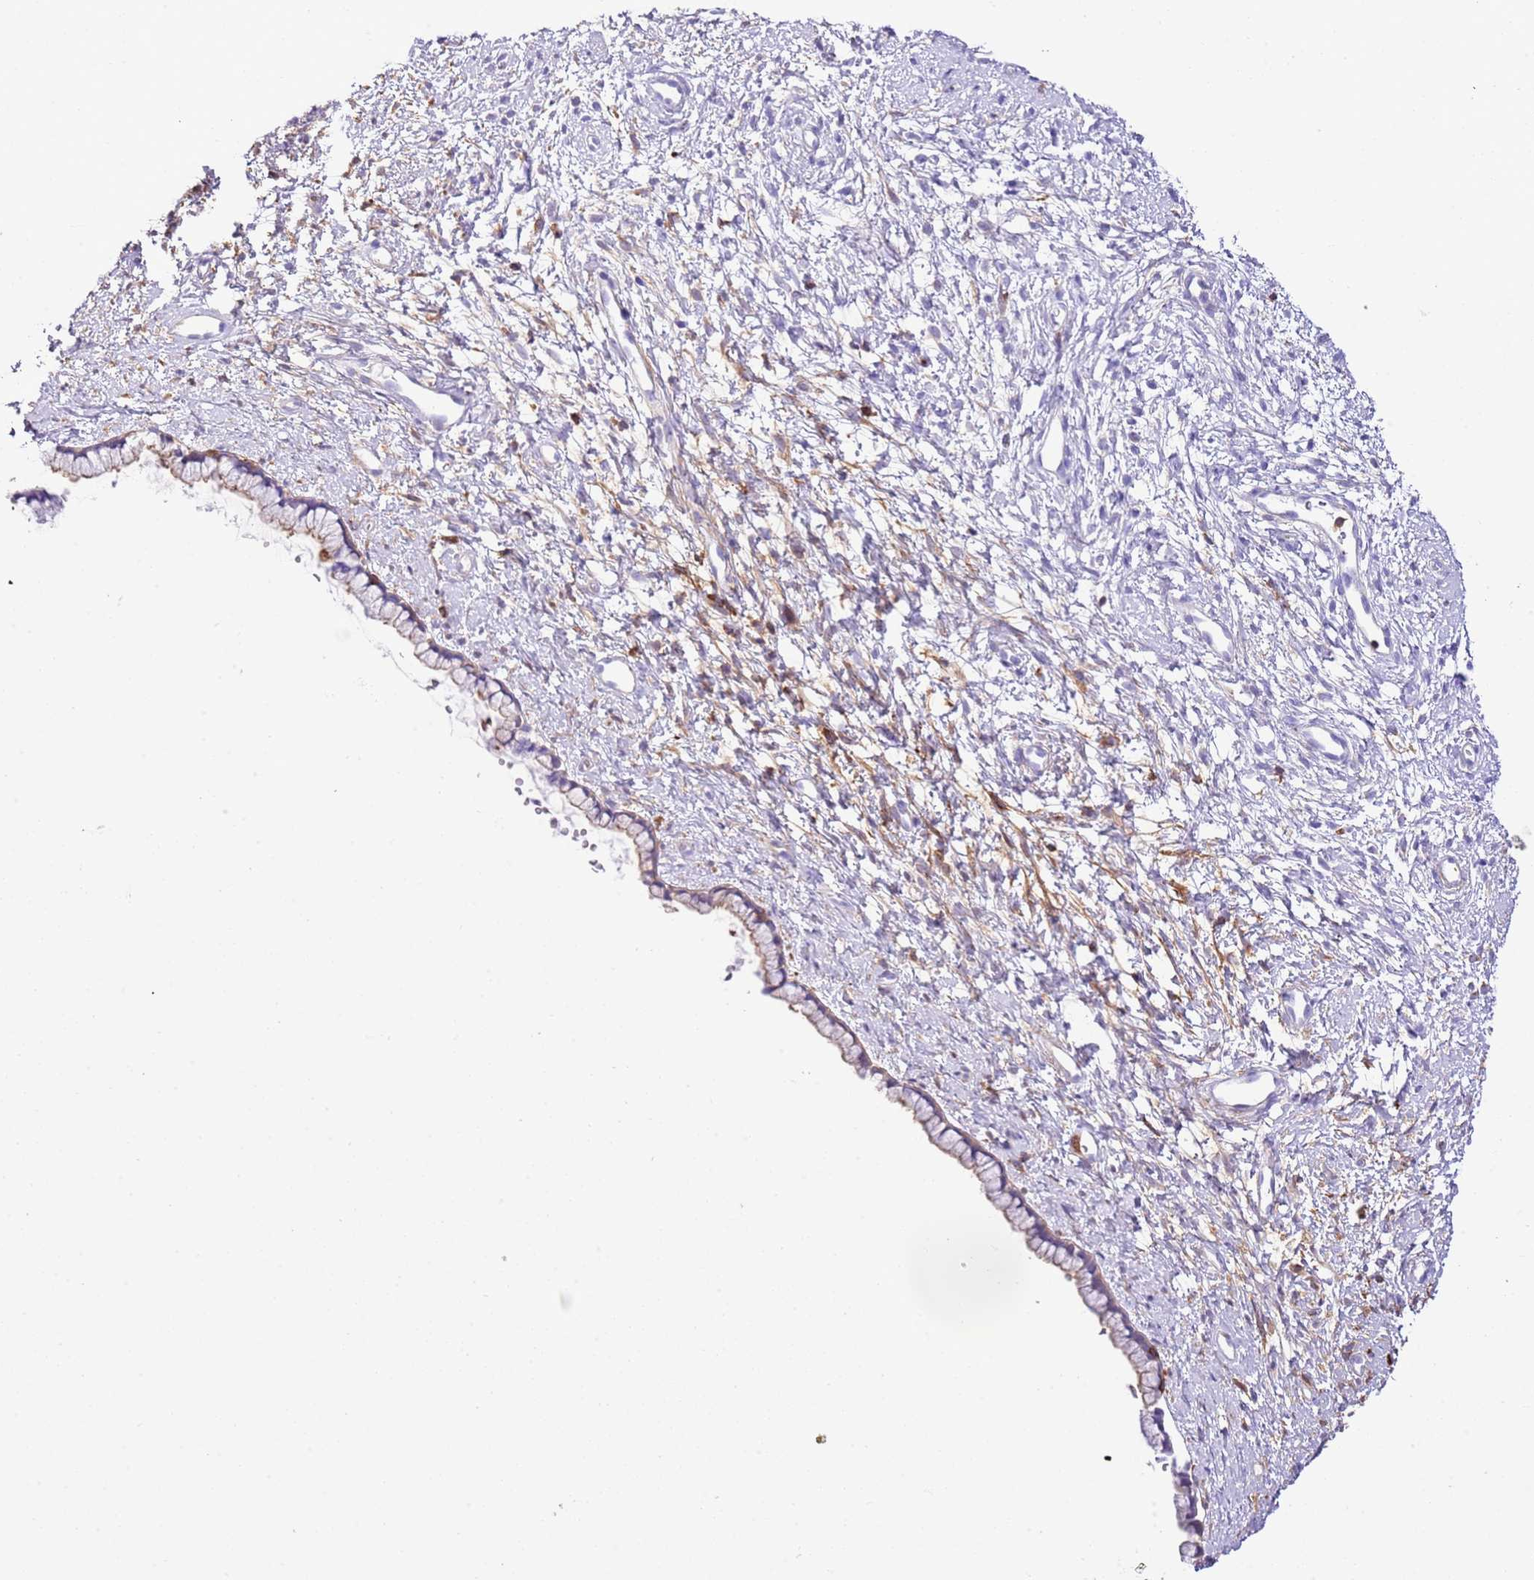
{"staining": {"intensity": "weak", "quantity": "25%-75%", "location": "cytoplasmic/membranous"}, "tissue": "cervix", "cell_type": "Glandular cells", "image_type": "normal", "snomed": [{"axis": "morphology", "description": "Normal tissue, NOS"}, {"axis": "topography", "description": "Cervix"}], "caption": "IHC of benign human cervix shows low levels of weak cytoplasmic/membranous positivity in approximately 25%-75% of glandular cells. (DAB (3,3'-diaminobenzidine) IHC, brown staining for protein, blue staining for nuclei).", "gene": "CNN2", "patient": {"sex": "female", "age": 57}}